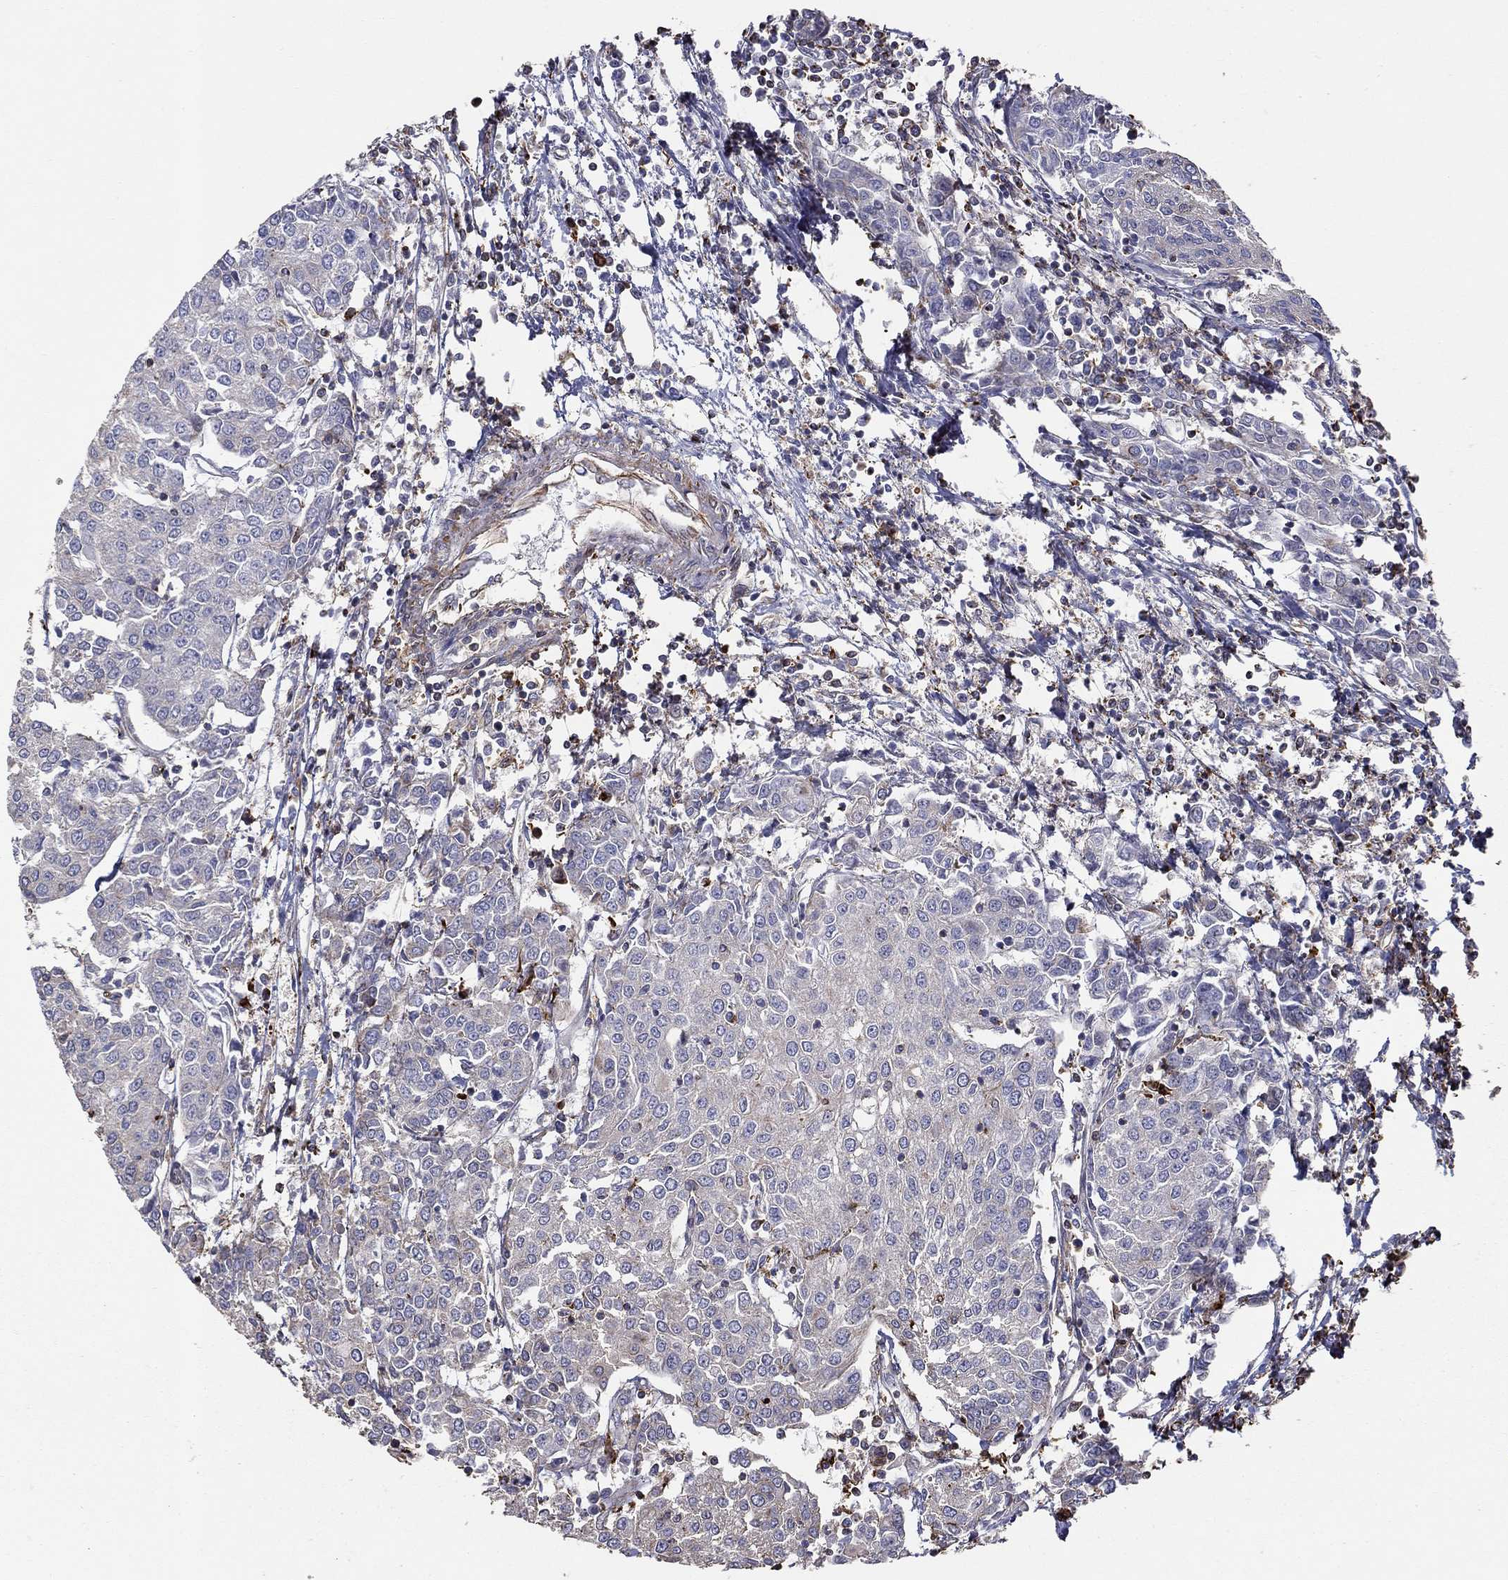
{"staining": {"intensity": "negative", "quantity": "none", "location": "none"}, "tissue": "urothelial cancer", "cell_type": "Tumor cells", "image_type": "cancer", "snomed": [{"axis": "morphology", "description": "Urothelial carcinoma, High grade"}, {"axis": "topography", "description": "Urinary bladder"}], "caption": "Histopathology image shows no protein positivity in tumor cells of high-grade urothelial carcinoma tissue.", "gene": "NPHP1", "patient": {"sex": "female", "age": 85}}